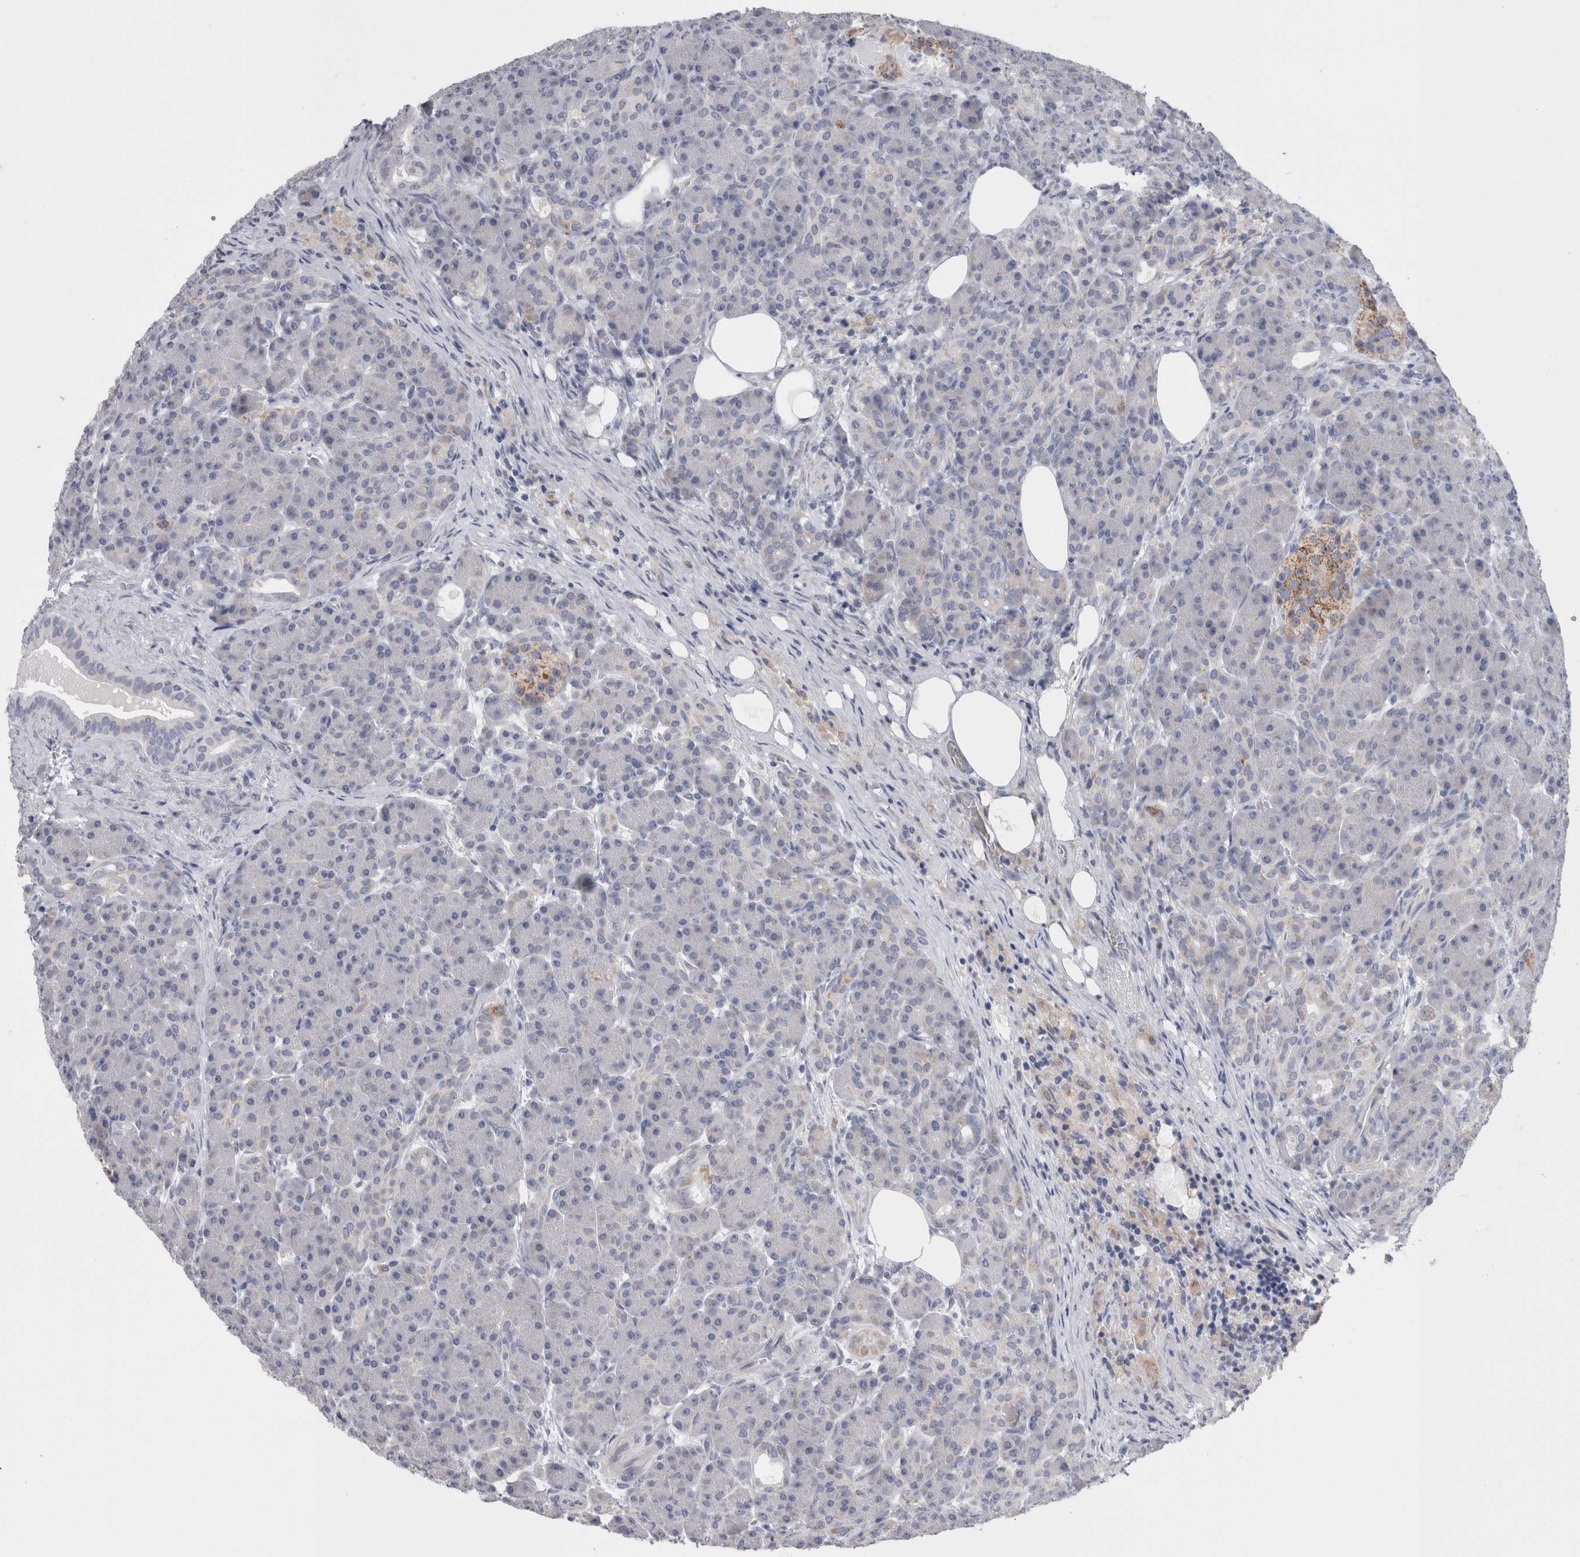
{"staining": {"intensity": "negative", "quantity": "none", "location": "none"}, "tissue": "pancreas", "cell_type": "Exocrine glandular cells", "image_type": "normal", "snomed": [{"axis": "morphology", "description": "Normal tissue, NOS"}, {"axis": "topography", "description": "Pancreas"}], "caption": "The photomicrograph displays no staining of exocrine glandular cells in benign pancreas.", "gene": "GDAP1", "patient": {"sex": "male", "age": 63}}